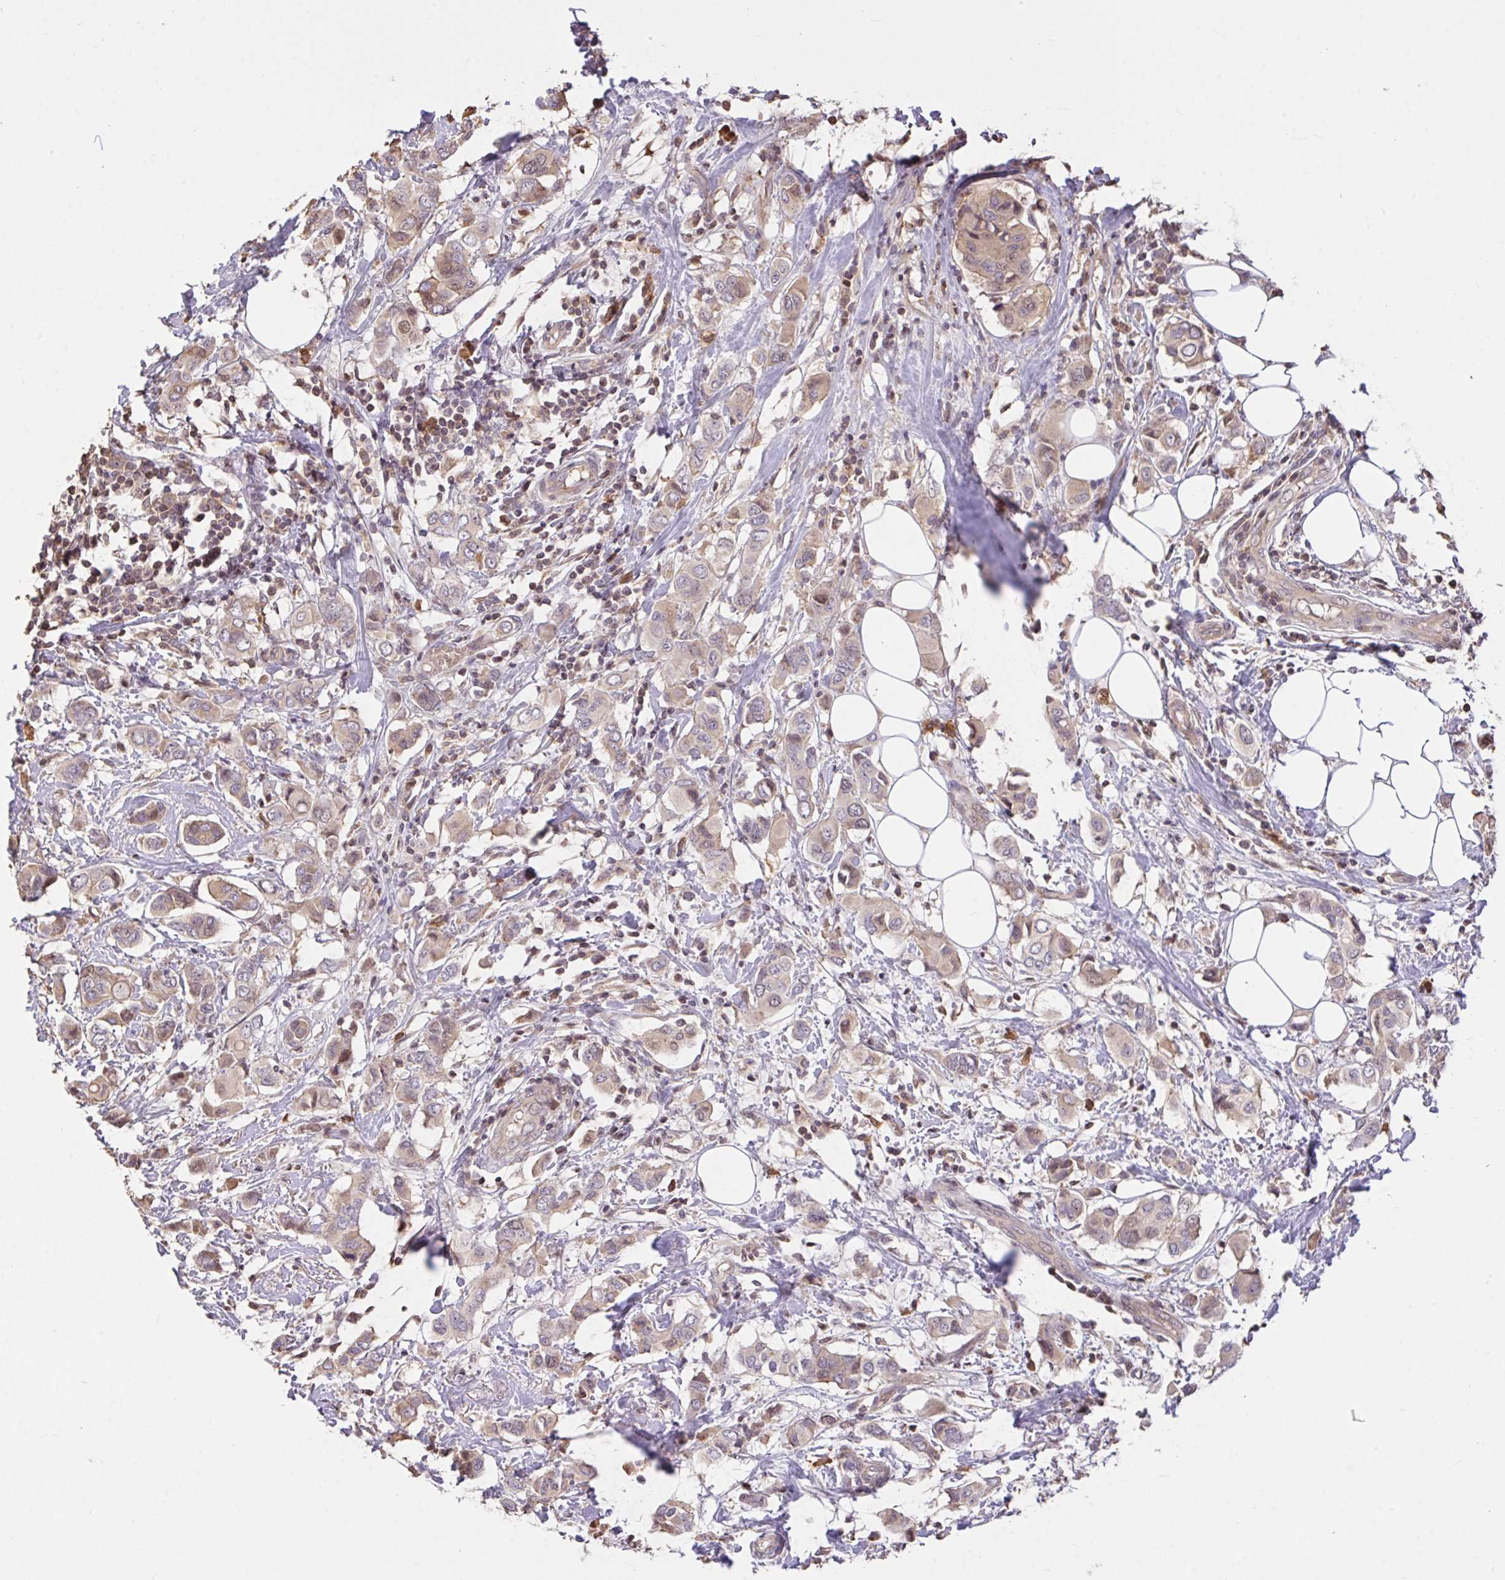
{"staining": {"intensity": "weak", "quantity": "<25%", "location": "cytoplasmic/membranous,nuclear"}, "tissue": "breast cancer", "cell_type": "Tumor cells", "image_type": "cancer", "snomed": [{"axis": "morphology", "description": "Lobular carcinoma"}, {"axis": "topography", "description": "Breast"}], "caption": "DAB (3,3'-diaminobenzidine) immunohistochemical staining of human breast cancer demonstrates no significant positivity in tumor cells.", "gene": "FCER1A", "patient": {"sex": "female", "age": 51}}